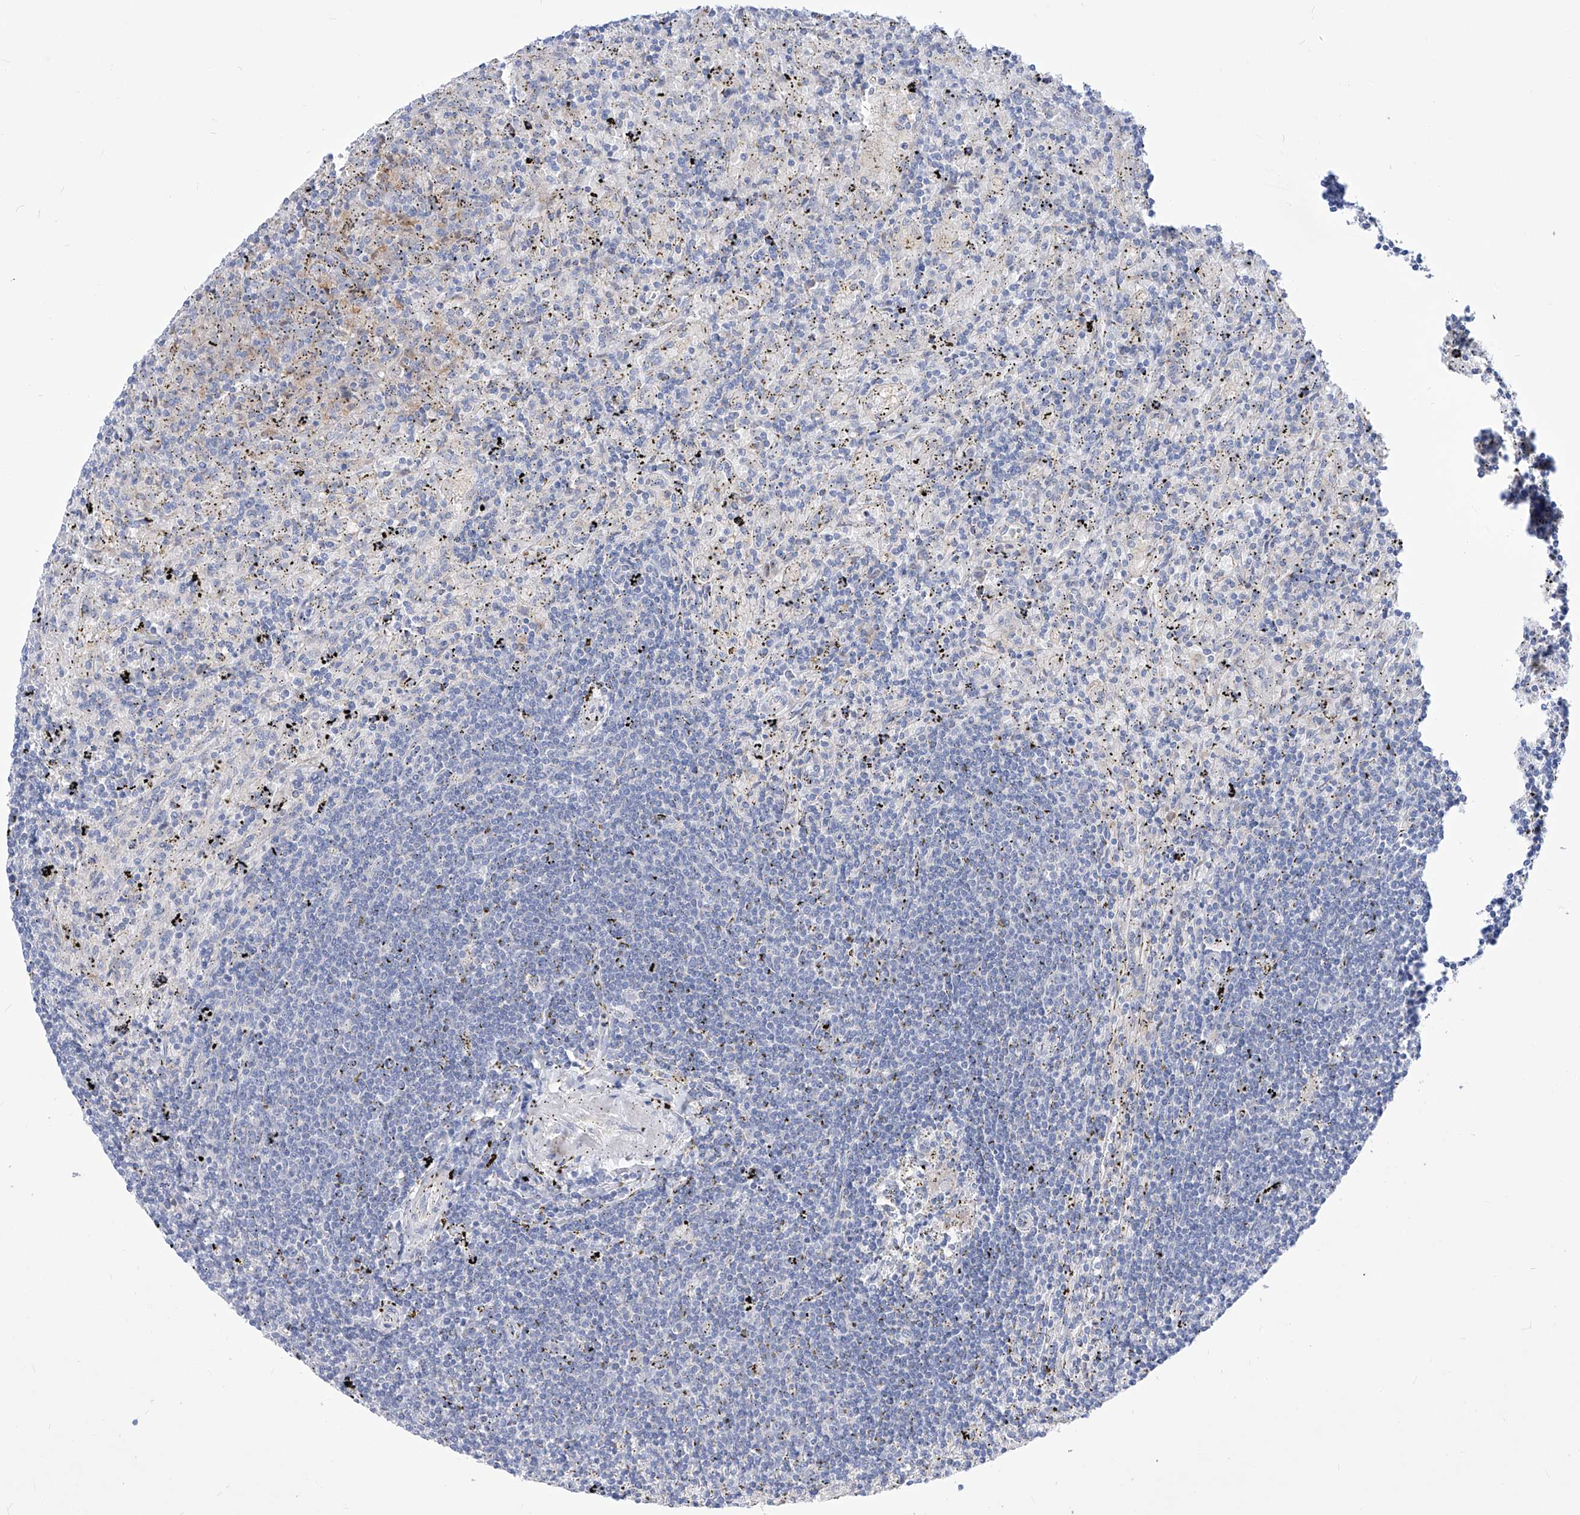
{"staining": {"intensity": "negative", "quantity": "none", "location": "none"}, "tissue": "lymphoma", "cell_type": "Tumor cells", "image_type": "cancer", "snomed": [{"axis": "morphology", "description": "Malignant lymphoma, non-Hodgkin's type, Low grade"}, {"axis": "topography", "description": "Spleen"}], "caption": "Immunohistochemical staining of low-grade malignant lymphoma, non-Hodgkin's type shows no significant staining in tumor cells.", "gene": "UFL1", "patient": {"sex": "male", "age": 76}}